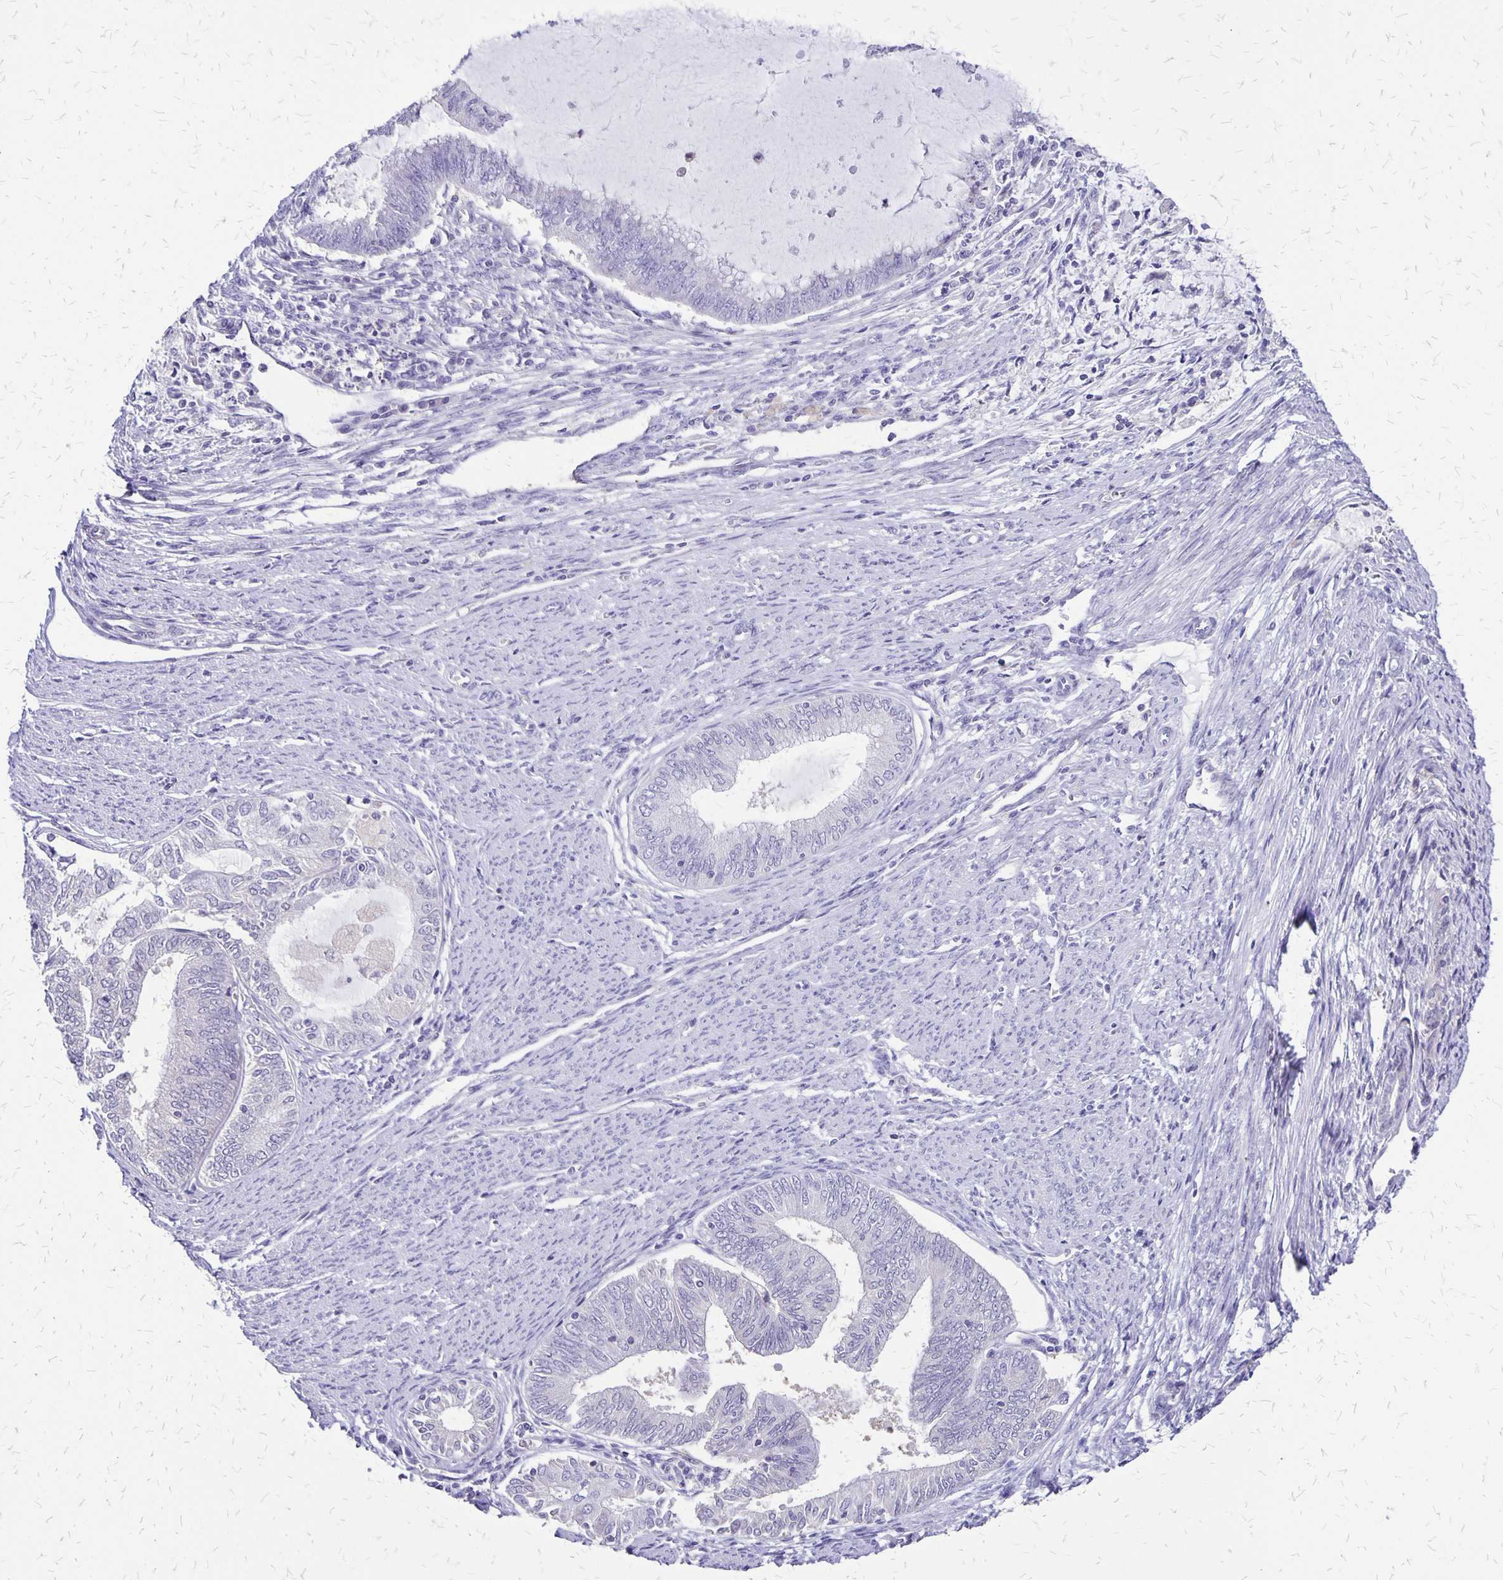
{"staining": {"intensity": "negative", "quantity": "none", "location": "none"}, "tissue": "endometrial cancer", "cell_type": "Tumor cells", "image_type": "cancer", "snomed": [{"axis": "morphology", "description": "Adenocarcinoma, NOS"}, {"axis": "topography", "description": "Endometrium"}], "caption": "IHC micrograph of neoplastic tissue: endometrial cancer (adenocarcinoma) stained with DAB shows no significant protein positivity in tumor cells. The staining was performed using DAB (3,3'-diaminobenzidine) to visualize the protein expression in brown, while the nuclei were stained in blue with hematoxylin (Magnification: 20x).", "gene": "SI", "patient": {"sex": "female", "age": 79}}